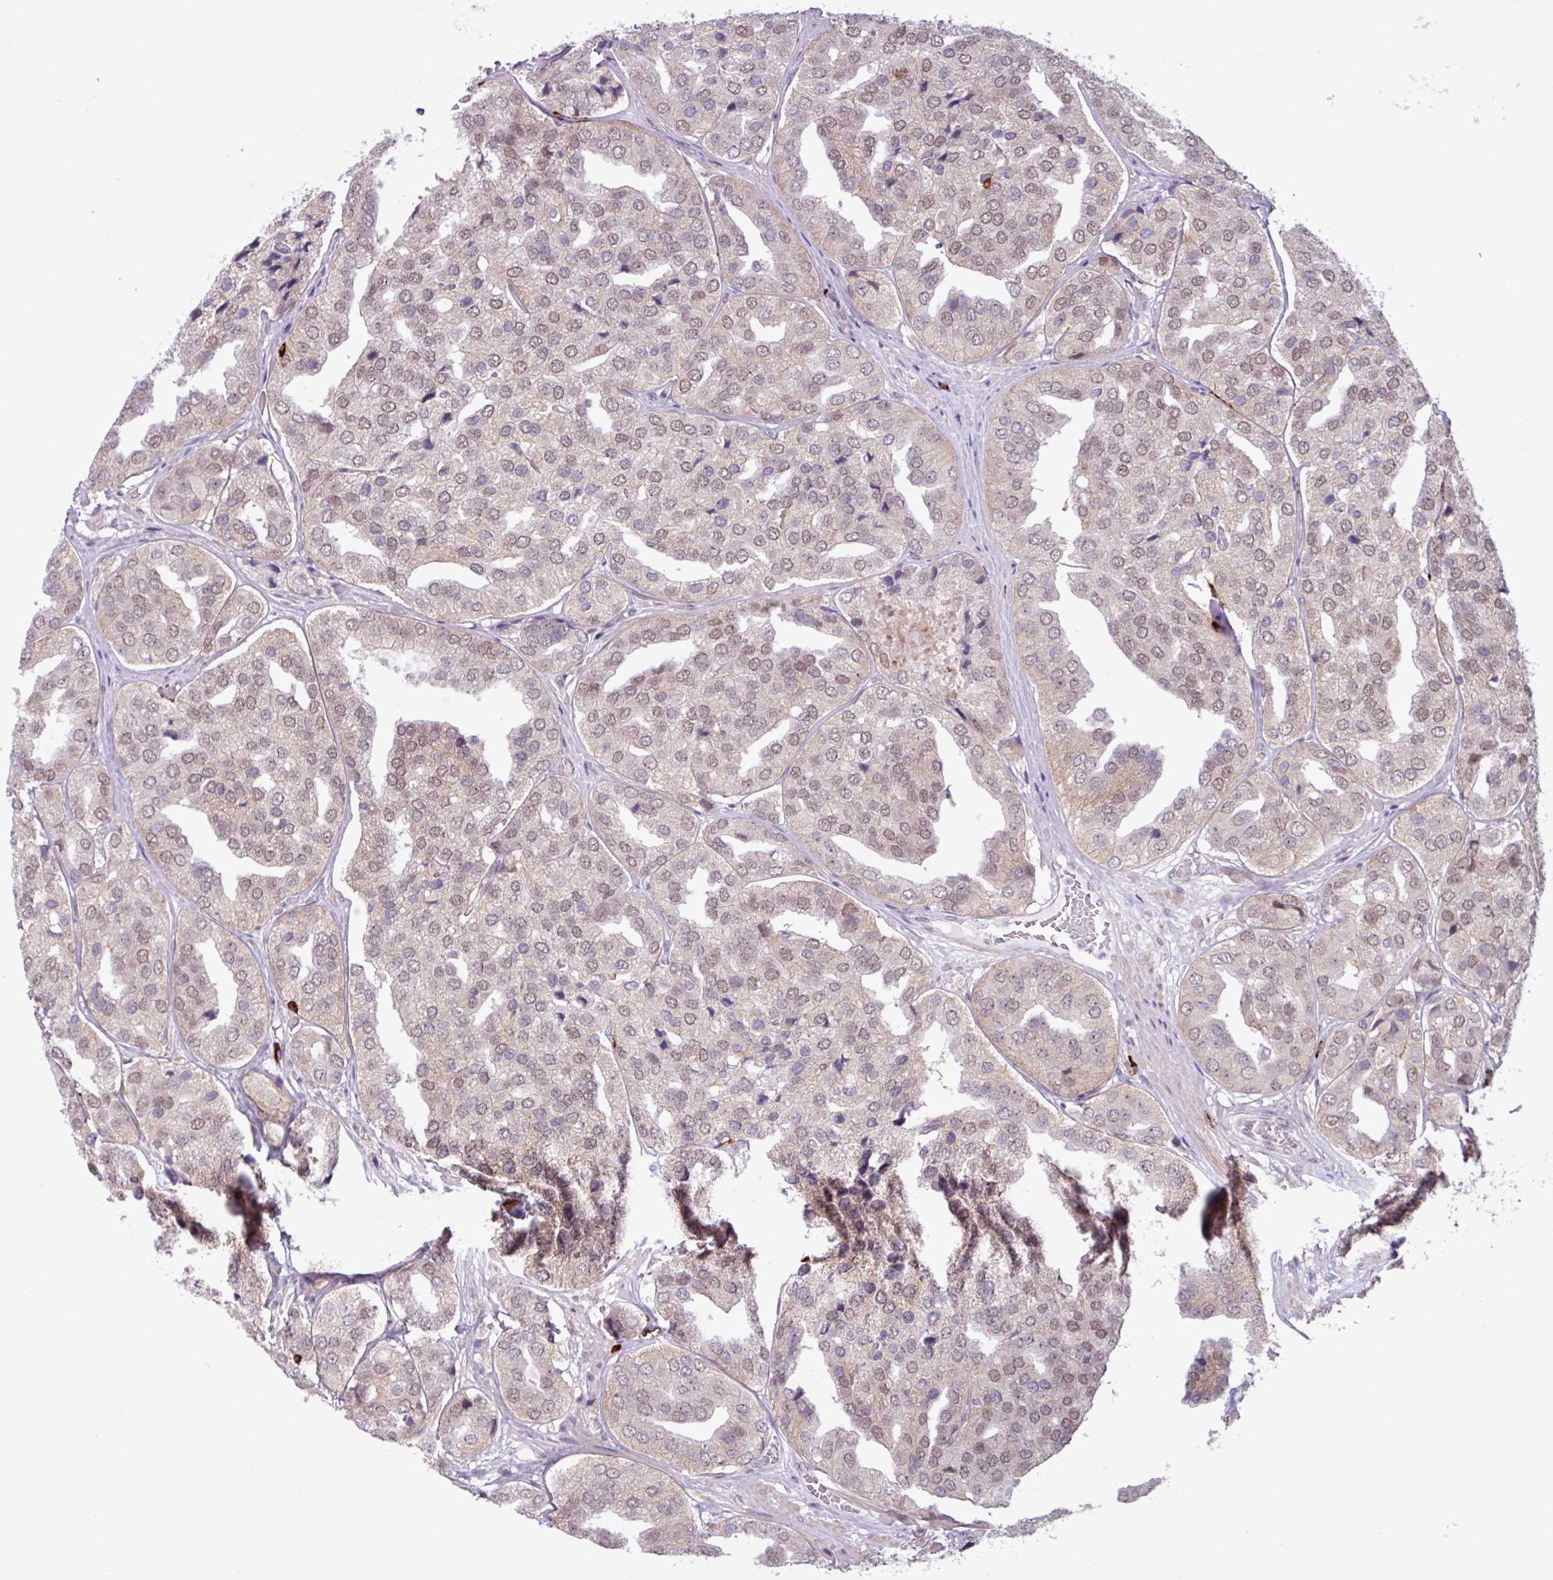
{"staining": {"intensity": "weak", "quantity": "25%-75%", "location": "nuclear"}, "tissue": "prostate cancer", "cell_type": "Tumor cells", "image_type": "cancer", "snomed": [{"axis": "morphology", "description": "Adenocarcinoma, High grade"}, {"axis": "topography", "description": "Prostate"}], "caption": "Prostate cancer tissue reveals weak nuclear positivity in about 25%-75% of tumor cells", "gene": "NOTCH2", "patient": {"sex": "male", "age": 63}}